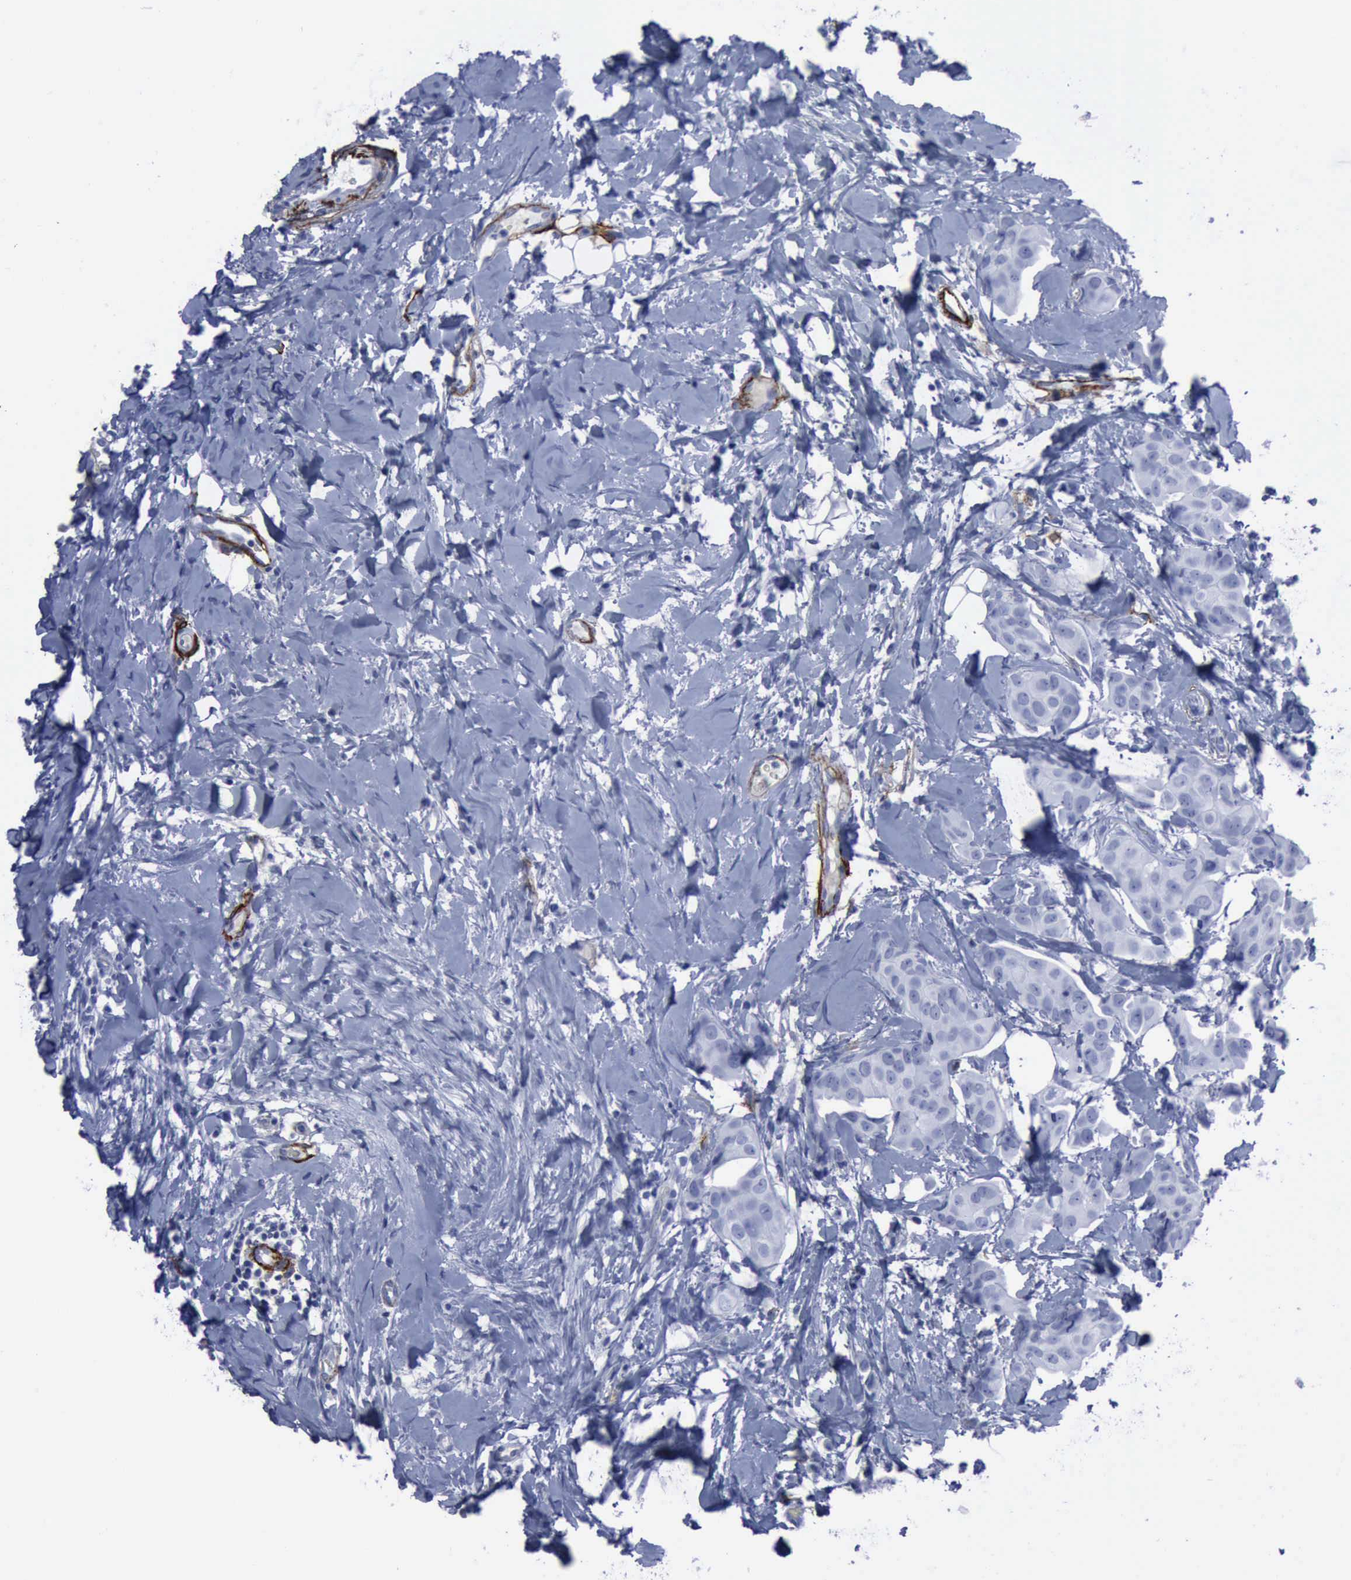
{"staining": {"intensity": "negative", "quantity": "none", "location": "none"}, "tissue": "breast cancer", "cell_type": "Tumor cells", "image_type": "cancer", "snomed": [{"axis": "morphology", "description": "Duct carcinoma"}, {"axis": "topography", "description": "Breast"}], "caption": "This image is of breast infiltrating ductal carcinoma stained with immunohistochemistry to label a protein in brown with the nuclei are counter-stained blue. There is no positivity in tumor cells. (Brightfield microscopy of DAB (3,3'-diaminobenzidine) immunohistochemistry (IHC) at high magnification).", "gene": "NGFR", "patient": {"sex": "female", "age": 40}}